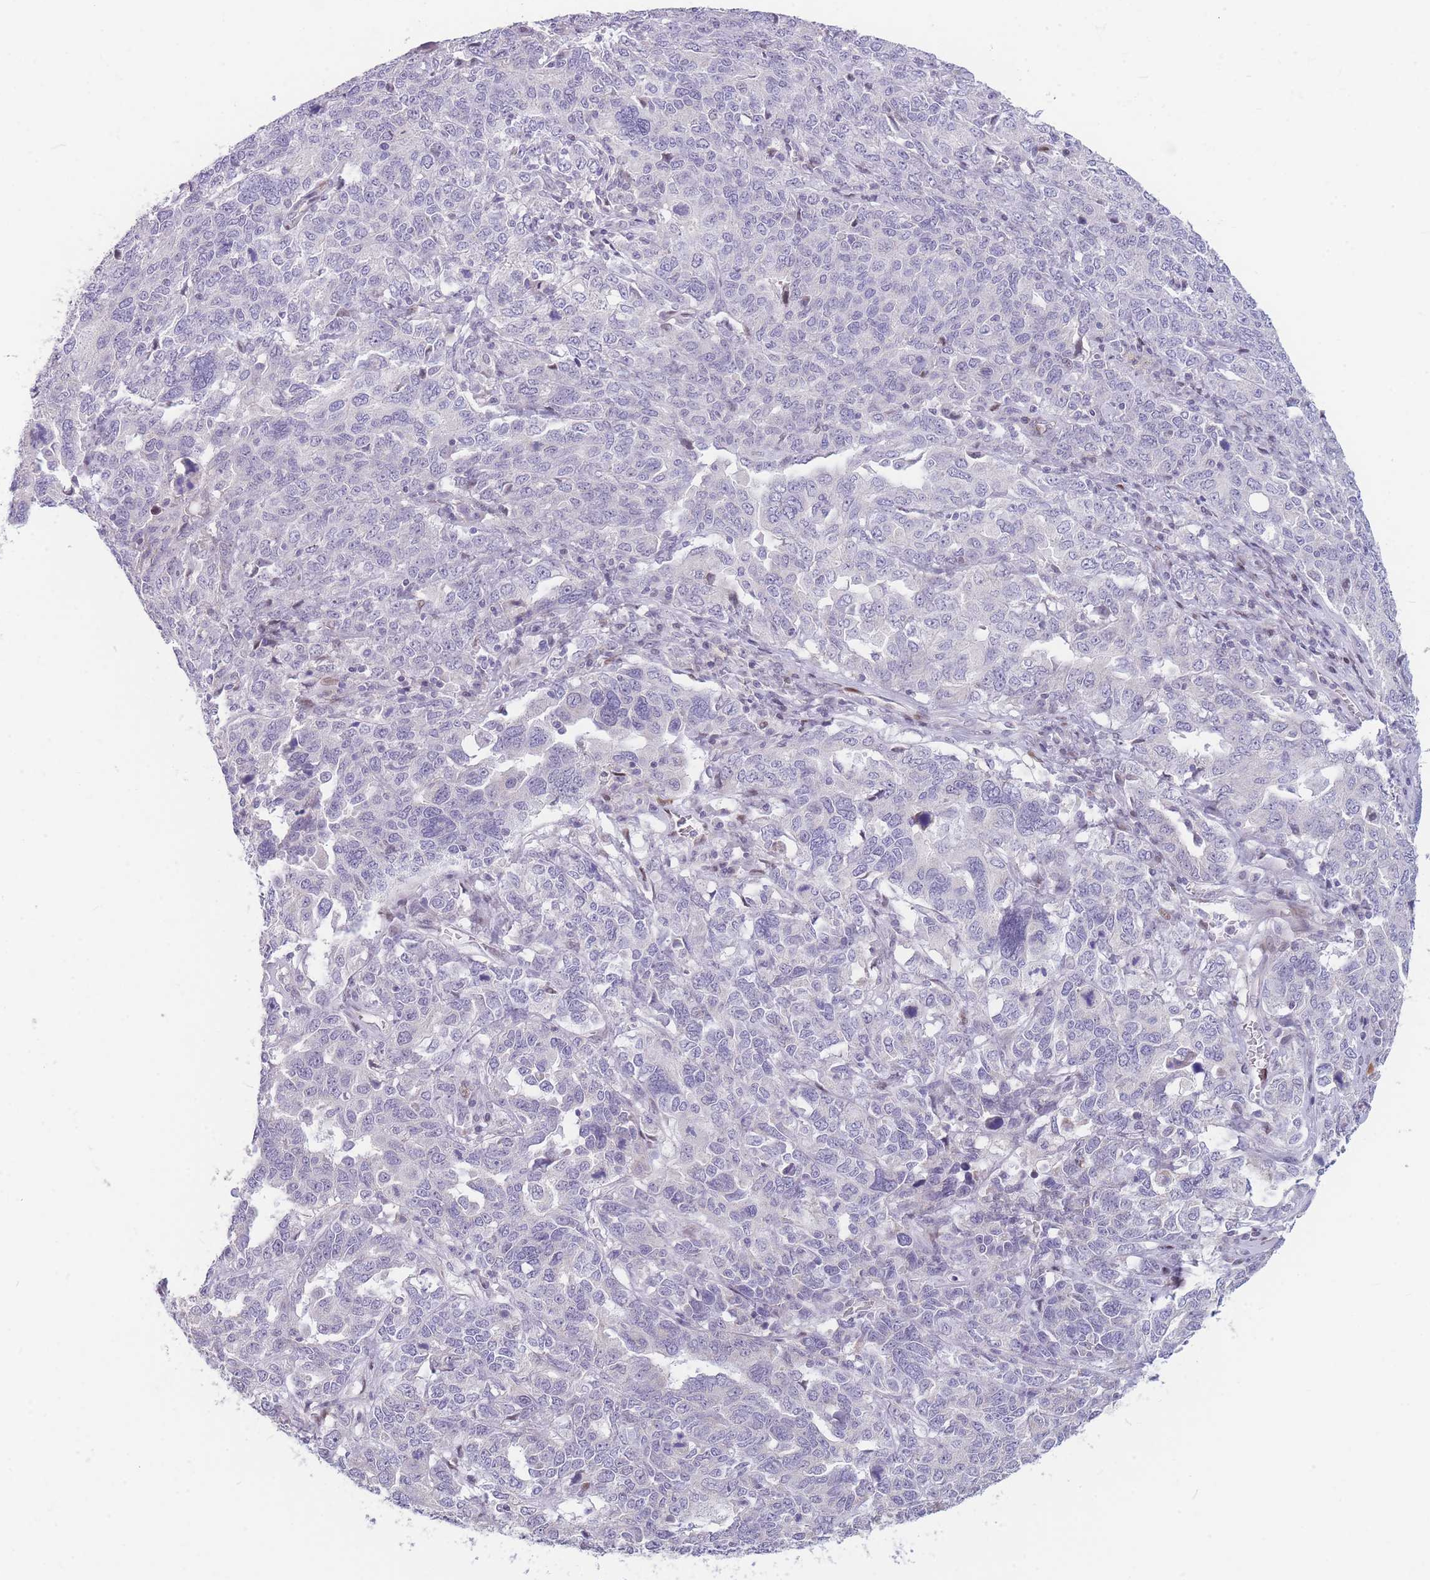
{"staining": {"intensity": "negative", "quantity": "none", "location": "none"}, "tissue": "ovarian cancer", "cell_type": "Tumor cells", "image_type": "cancer", "snomed": [{"axis": "morphology", "description": "Carcinoma, endometroid"}, {"axis": "topography", "description": "Ovary"}], "caption": "High magnification brightfield microscopy of endometroid carcinoma (ovarian) stained with DAB (3,3'-diaminobenzidine) (brown) and counterstained with hematoxylin (blue): tumor cells show no significant positivity. (DAB (3,3'-diaminobenzidine) immunohistochemistry visualized using brightfield microscopy, high magnification).", "gene": "SHCBP1", "patient": {"sex": "female", "age": 62}}